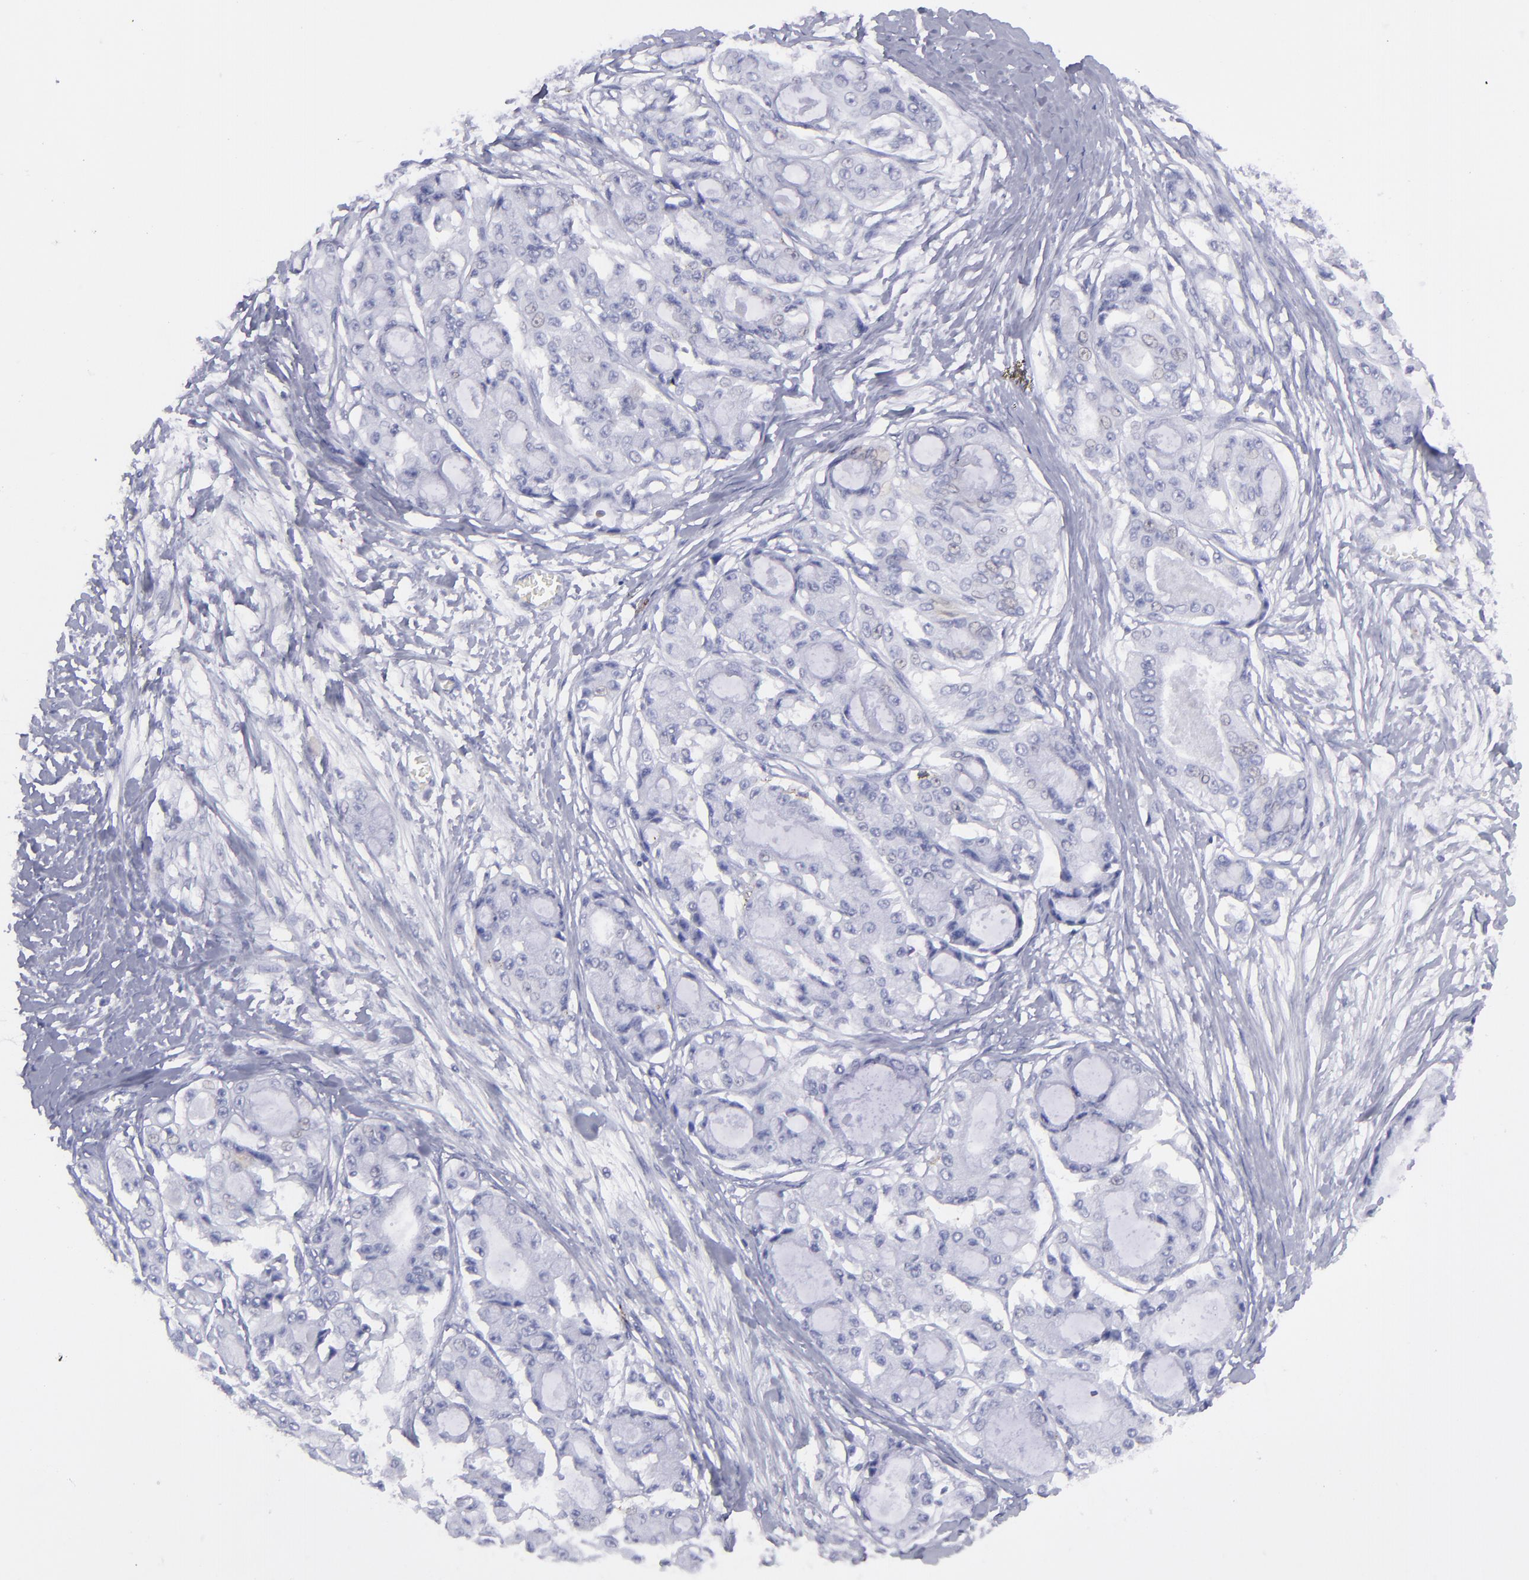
{"staining": {"intensity": "negative", "quantity": "none", "location": "none"}, "tissue": "ovarian cancer", "cell_type": "Tumor cells", "image_type": "cancer", "snomed": [{"axis": "morphology", "description": "Carcinoma, endometroid"}, {"axis": "topography", "description": "Ovary"}], "caption": "IHC of ovarian cancer demonstrates no expression in tumor cells.", "gene": "SELPLG", "patient": {"sex": "female", "age": 61}}